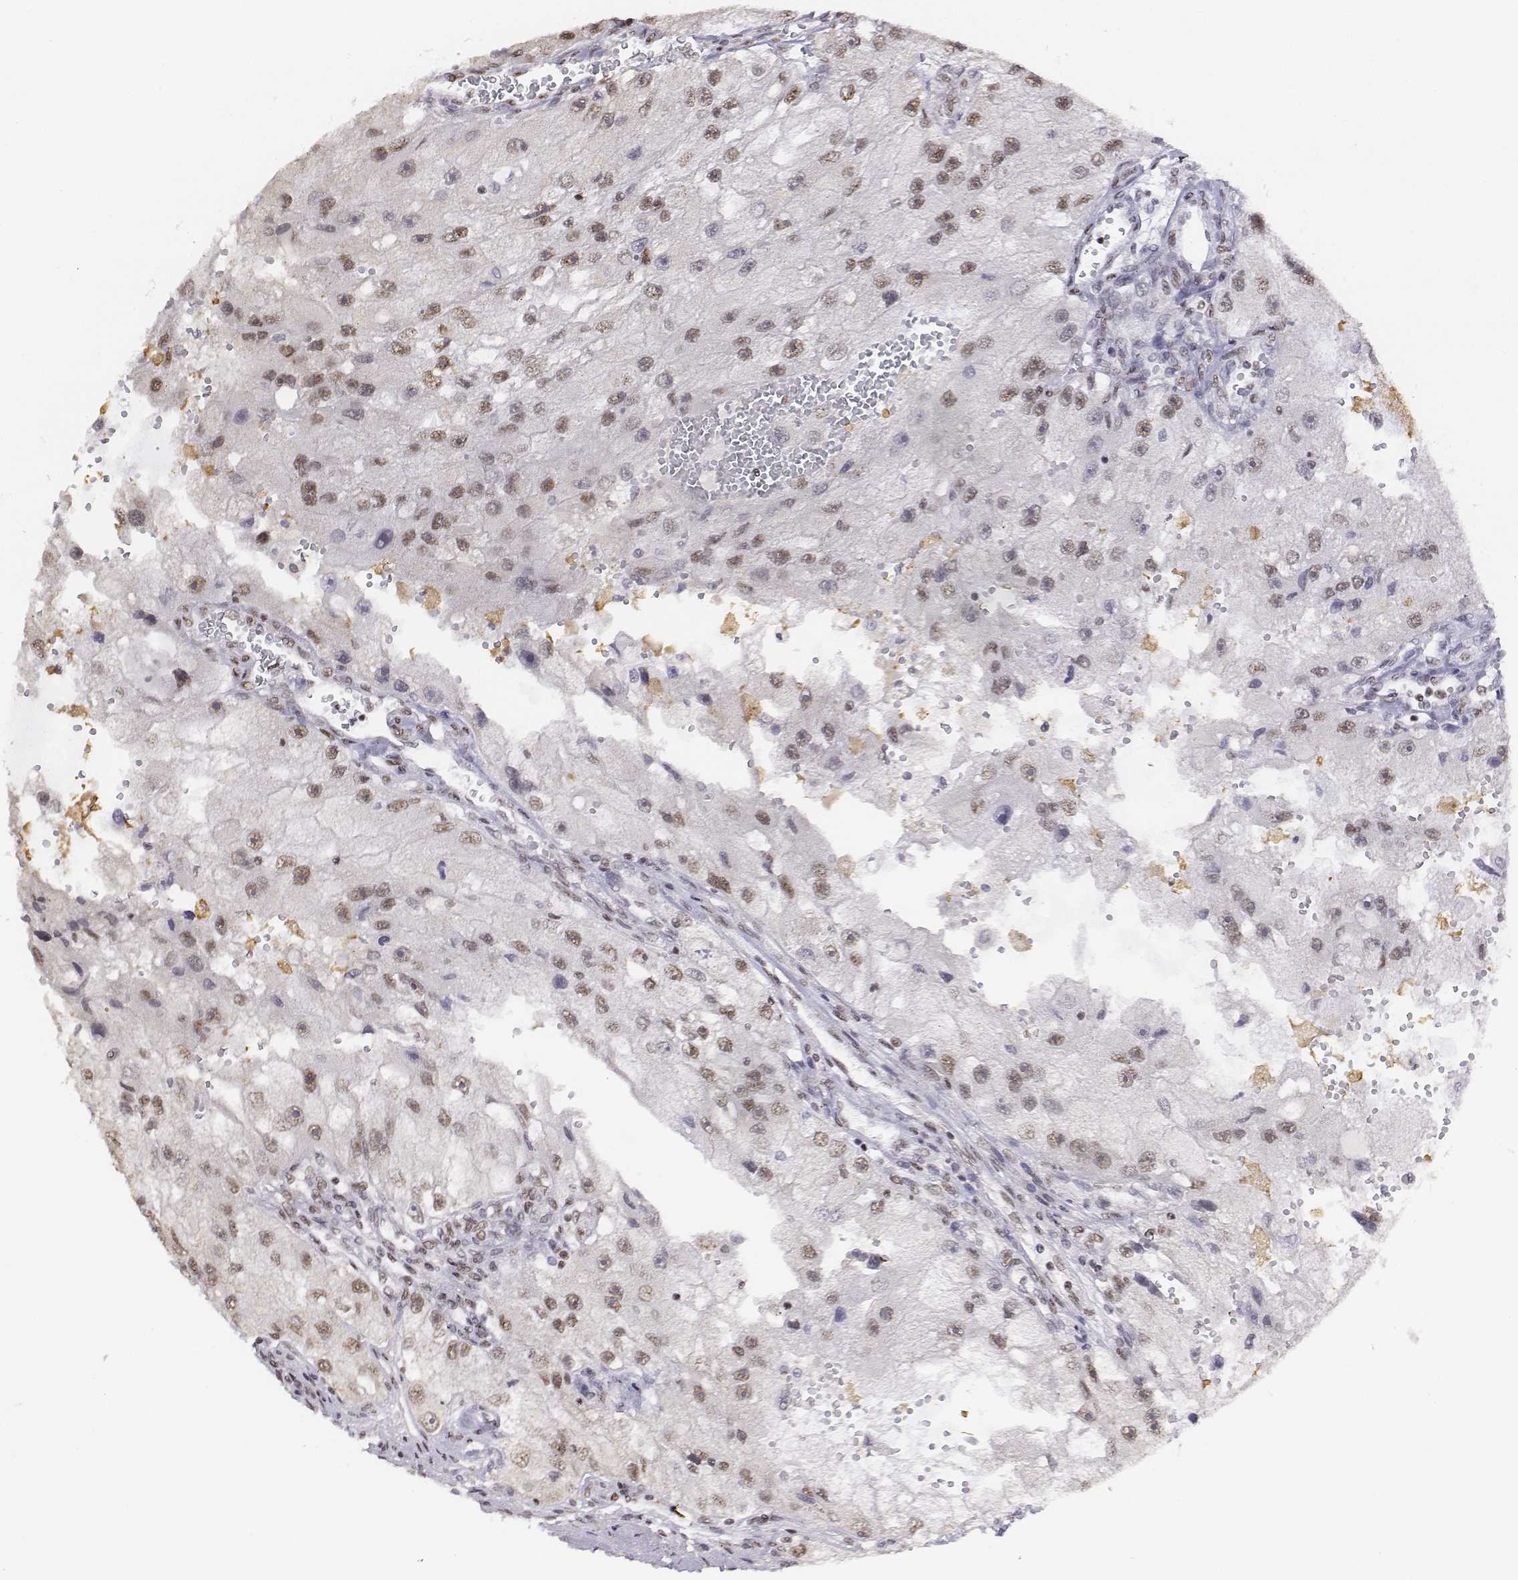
{"staining": {"intensity": "weak", "quantity": ">75%", "location": "nuclear"}, "tissue": "renal cancer", "cell_type": "Tumor cells", "image_type": "cancer", "snomed": [{"axis": "morphology", "description": "Adenocarcinoma, NOS"}, {"axis": "topography", "description": "Kidney"}], "caption": "Immunohistochemistry histopathology image of neoplastic tissue: renal adenocarcinoma stained using immunohistochemistry (IHC) shows low levels of weak protein expression localized specifically in the nuclear of tumor cells, appearing as a nuclear brown color.", "gene": "SETD1A", "patient": {"sex": "male", "age": 63}}